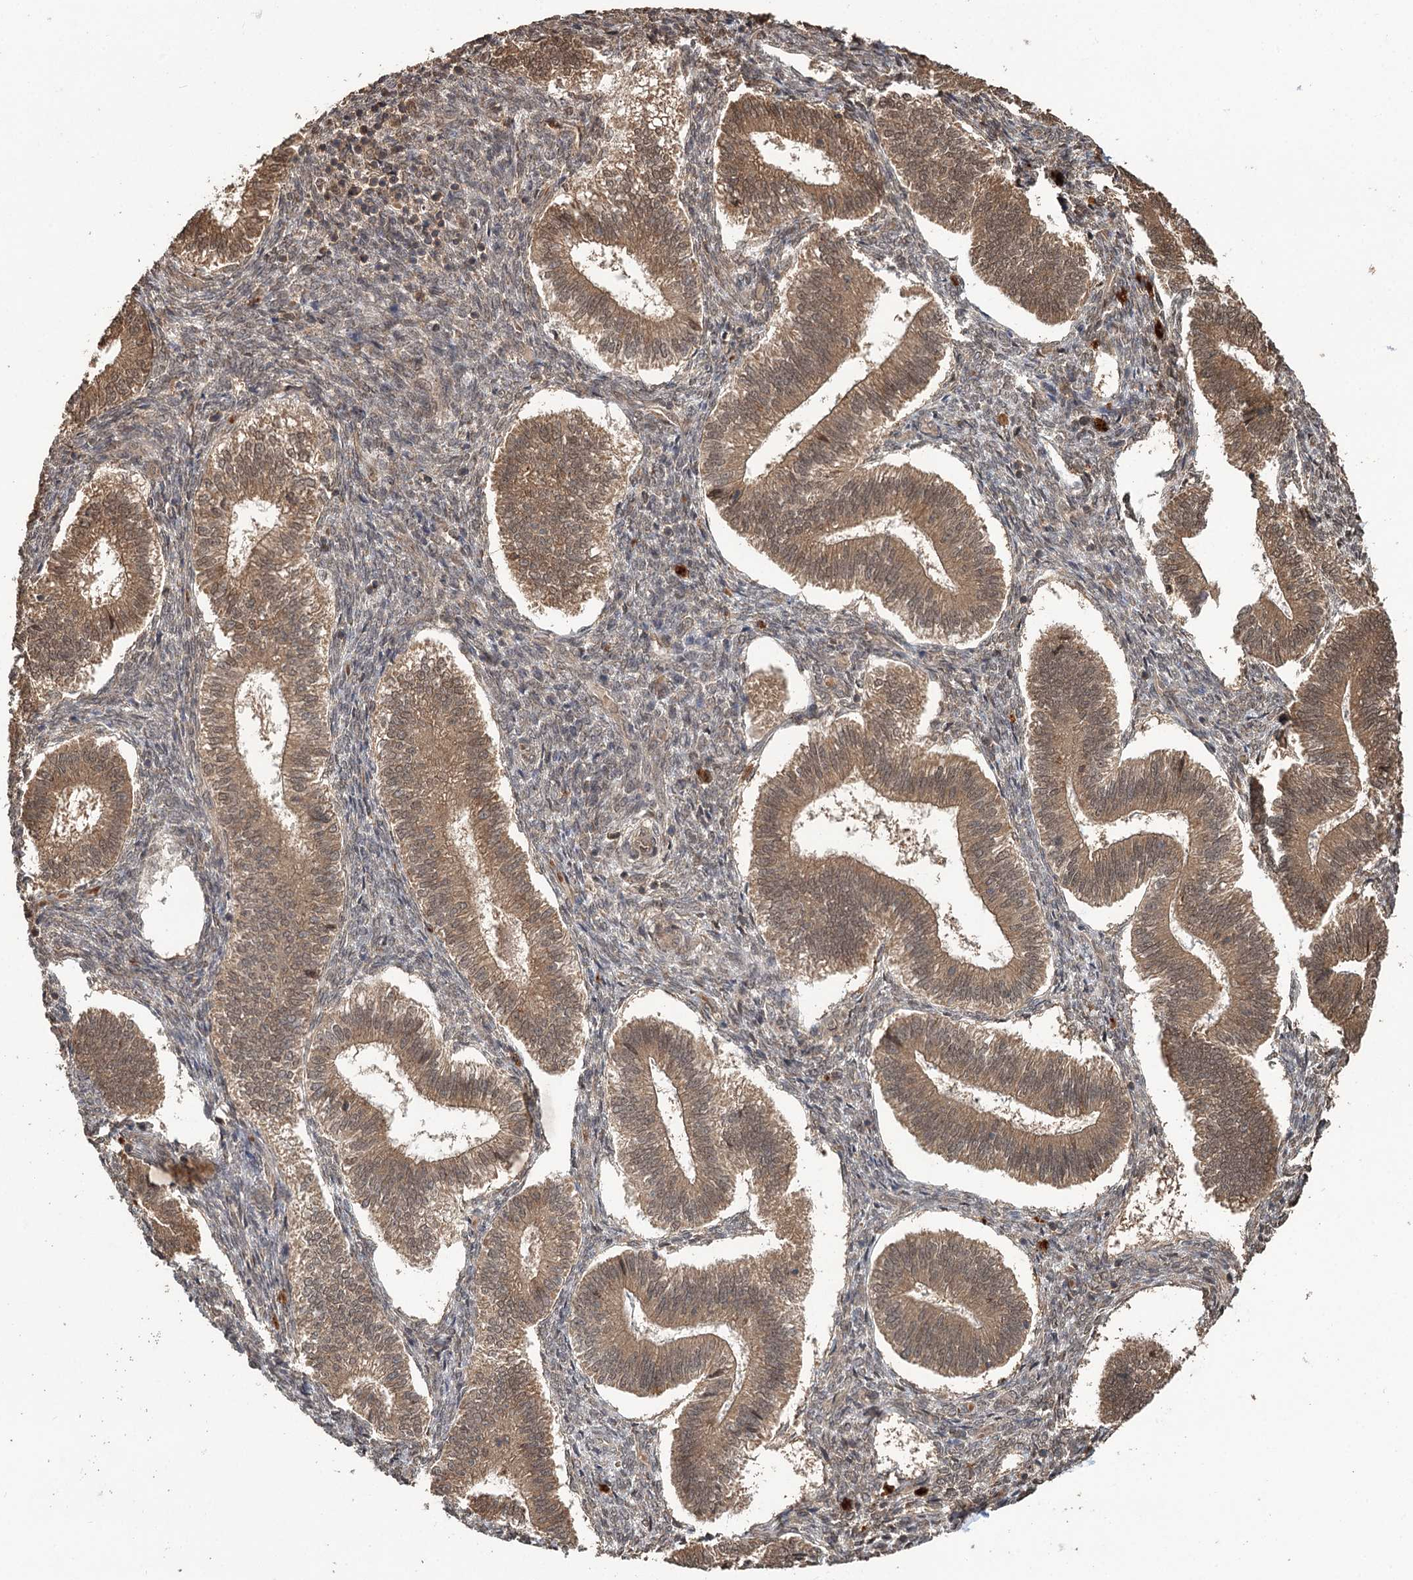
{"staining": {"intensity": "moderate", "quantity": "<25%", "location": "cytoplasmic/membranous"}, "tissue": "endometrium", "cell_type": "Cells in endometrial stroma", "image_type": "normal", "snomed": [{"axis": "morphology", "description": "Normal tissue, NOS"}, {"axis": "topography", "description": "Endometrium"}], "caption": "Endometrium stained for a protein shows moderate cytoplasmic/membranous positivity in cells in endometrial stroma. The staining is performed using DAB brown chromogen to label protein expression. The nuclei are counter-stained blue using hematoxylin.", "gene": "N6AMT1", "patient": {"sex": "female", "age": 25}}